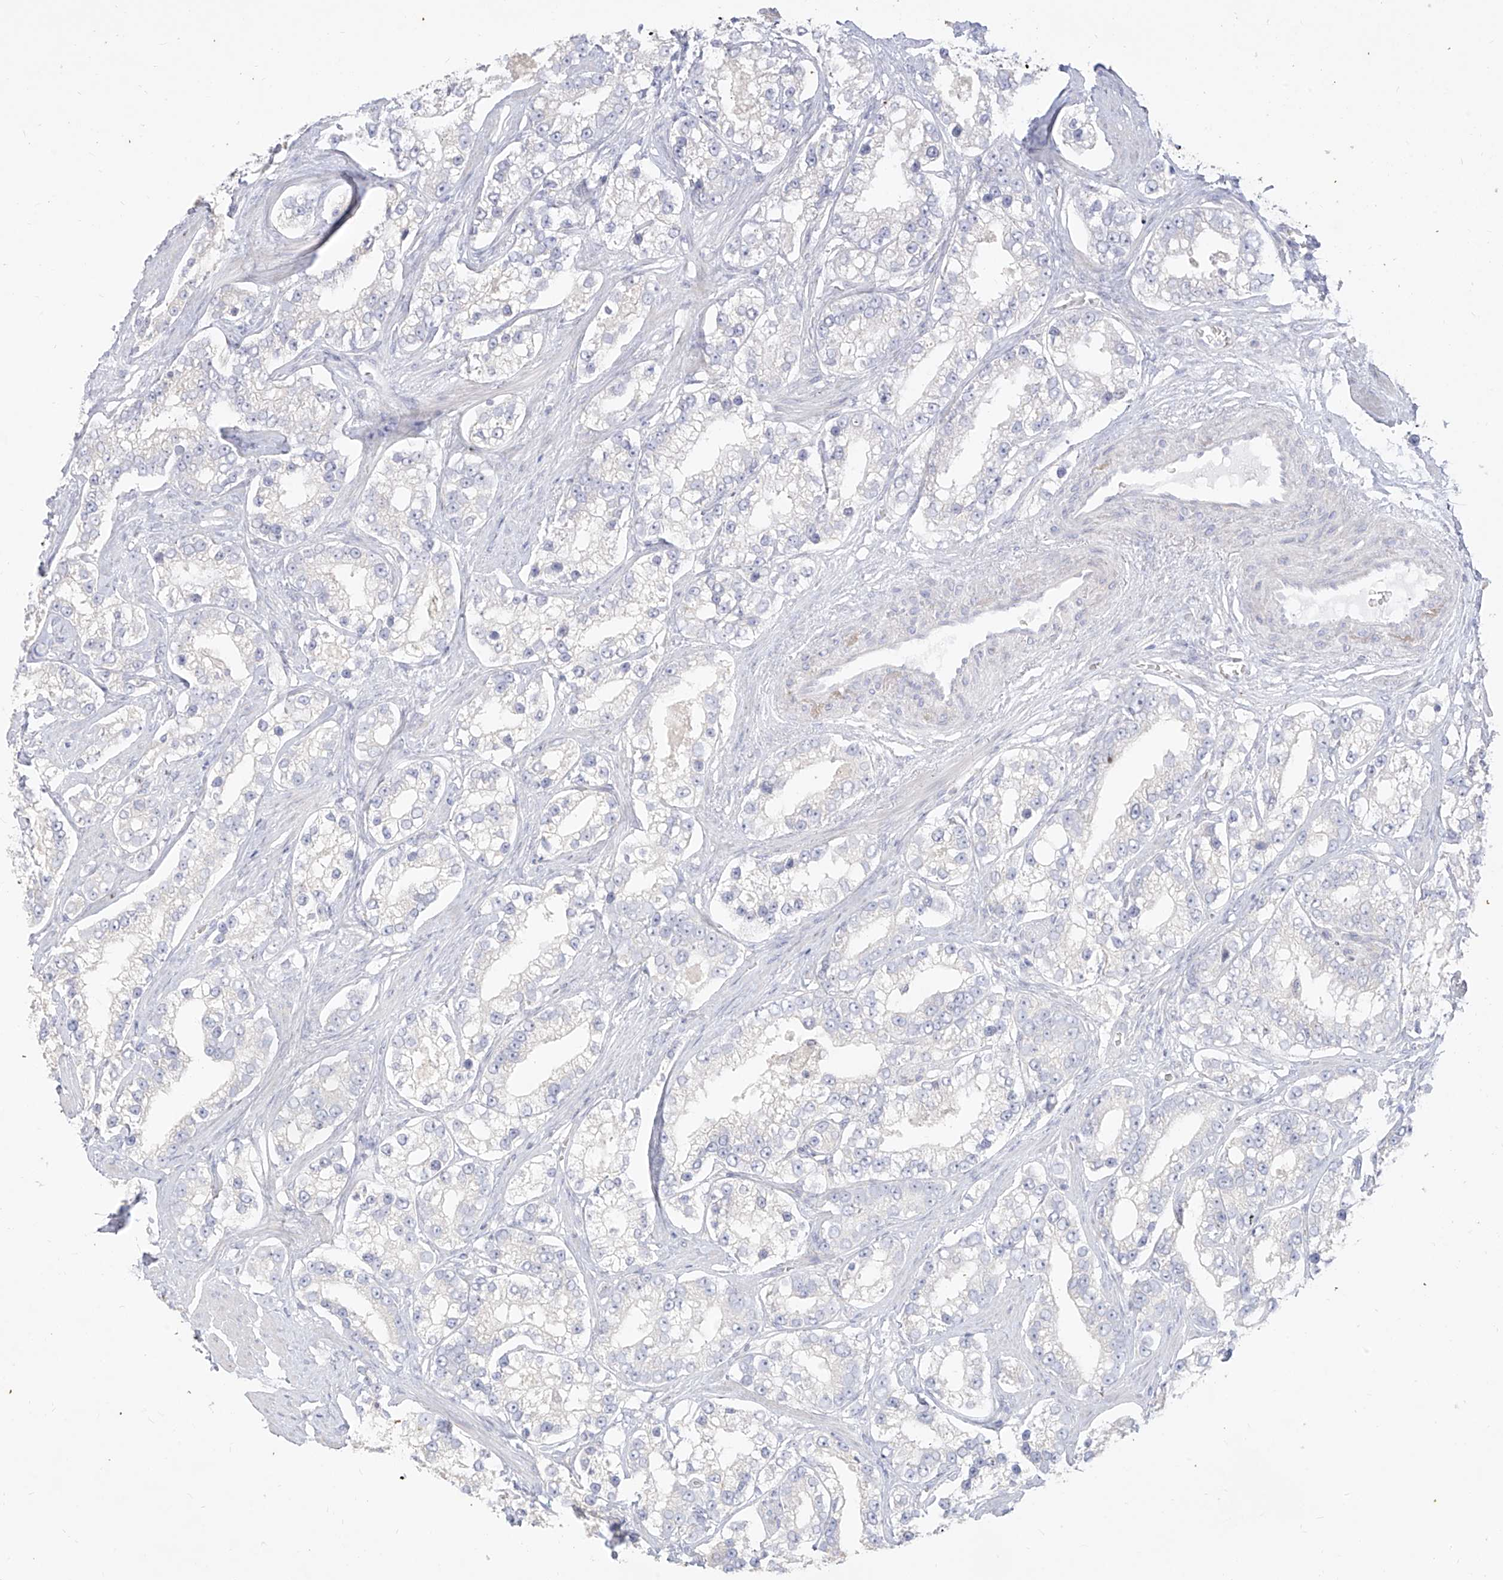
{"staining": {"intensity": "negative", "quantity": "none", "location": "none"}, "tissue": "prostate cancer", "cell_type": "Tumor cells", "image_type": "cancer", "snomed": [{"axis": "morphology", "description": "Normal tissue, NOS"}, {"axis": "morphology", "description": "Adenocarcinoma, High grade"}, {"axis": "topography", "description": "Prostate"}], "caption": "Prostate adenocarcinoma (high-grade) stained for a protein using IHC shows no staining tumor cells.", "gene": "ARHGEF40", "patient": {"sex": "male", "age": 83}}